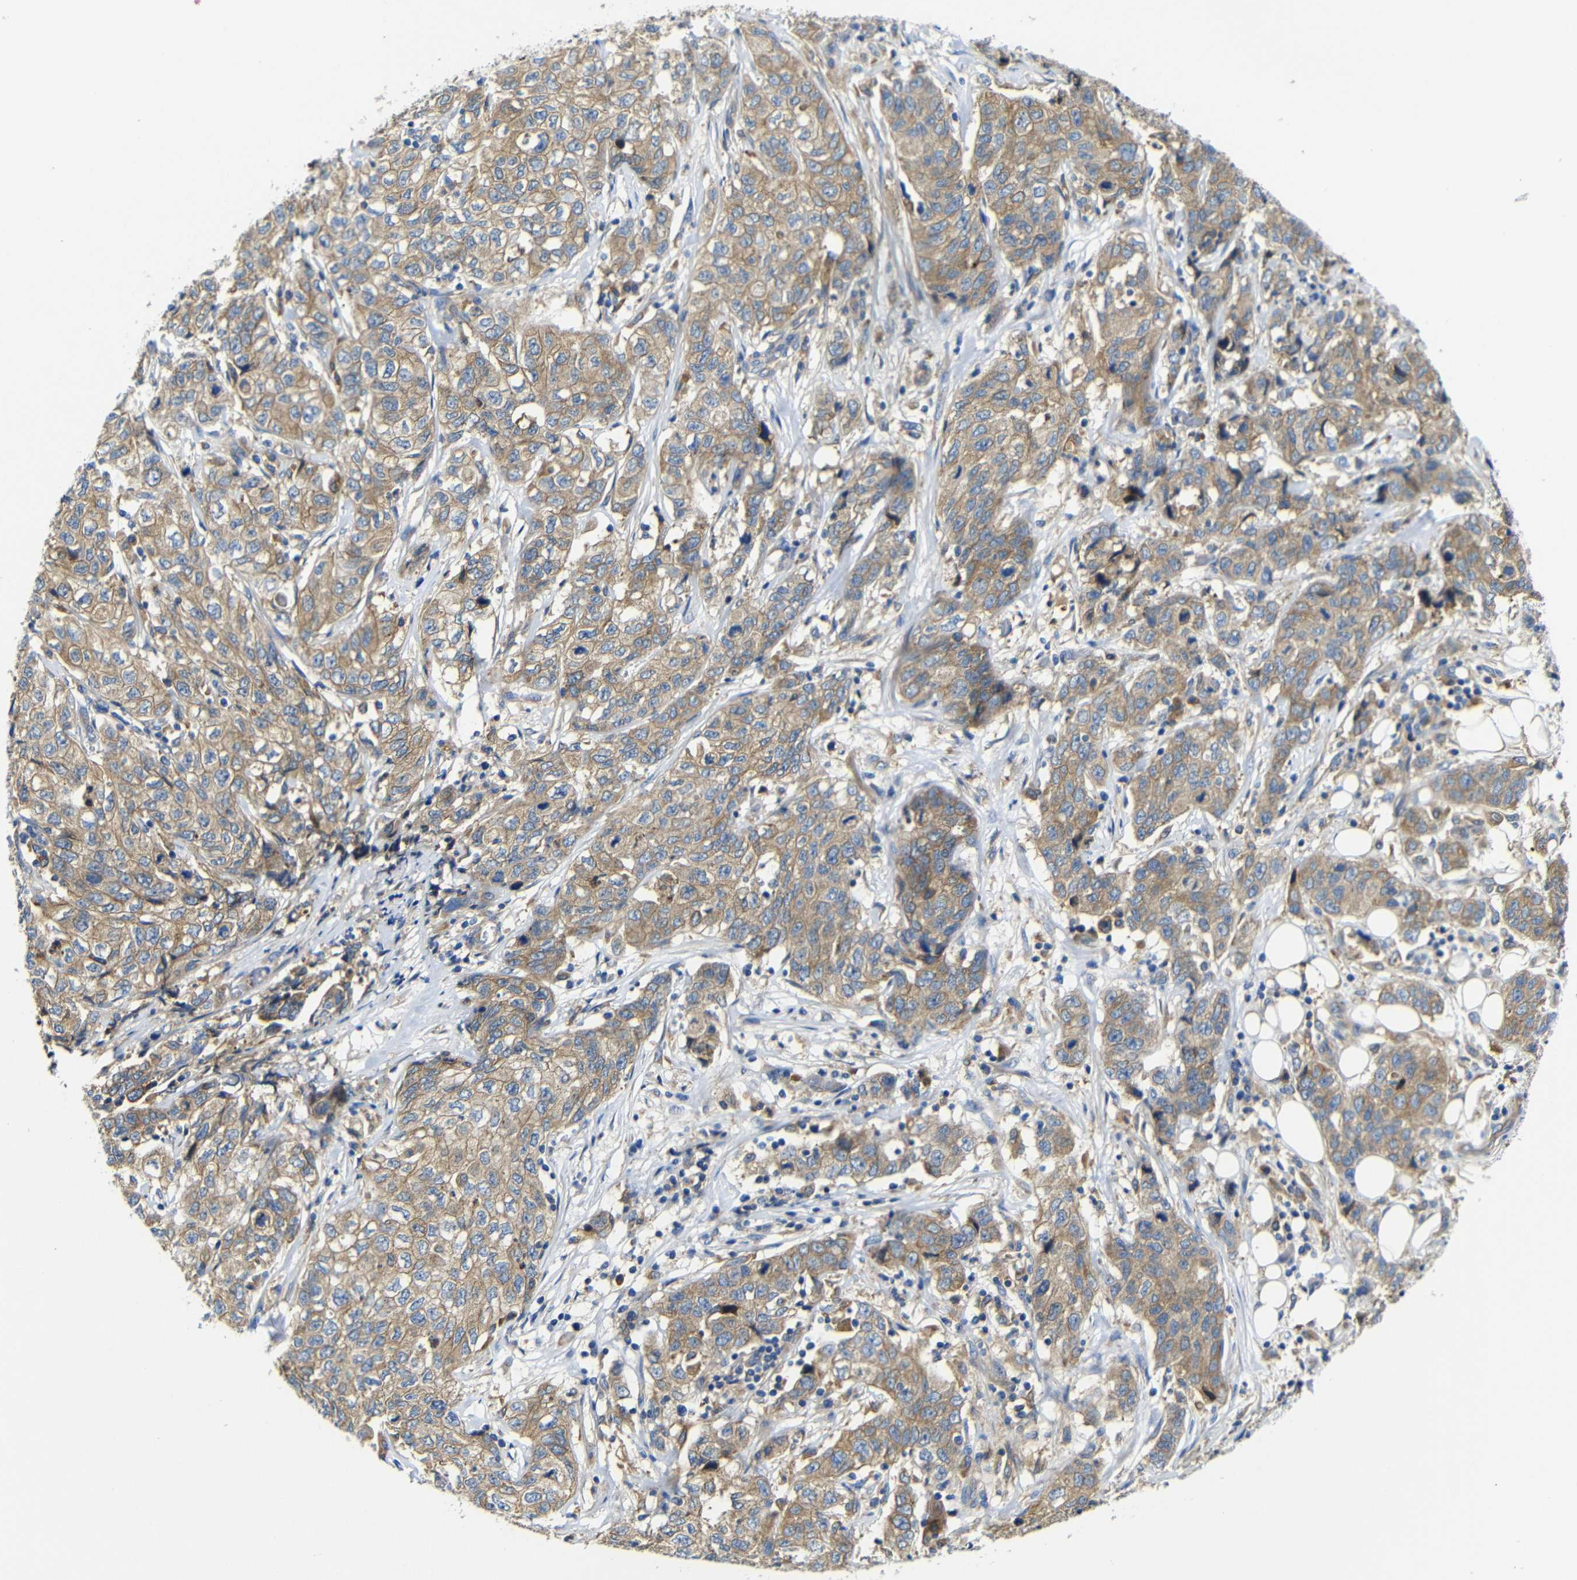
{"staining": {"intensity": "moderate", "quantity": "25%-75%", "location": "cytoplasmic/membranous"}, "tissue": "stomach cancer", "cell_type": "Tumor cells", "image_type": "cancer", "snomed": [{"axis": "morphology", "description": "Adenocarcinoma, NOS"}, {"axis": "topography", "description": "Stomach"}], "caption": "A brown stain shows moderate cytoplasmic/membranous positivity of a protein in stomach adenocarcinoma tumor cells. The protein is stained brown, and the nuclei are stained in blue (DAB (3,3'-diaminobenzidine) IHC with brightfield microscopy, high magnification).", "gene": "CLCC1", "patient": {"sex": "male", "age": 48}}